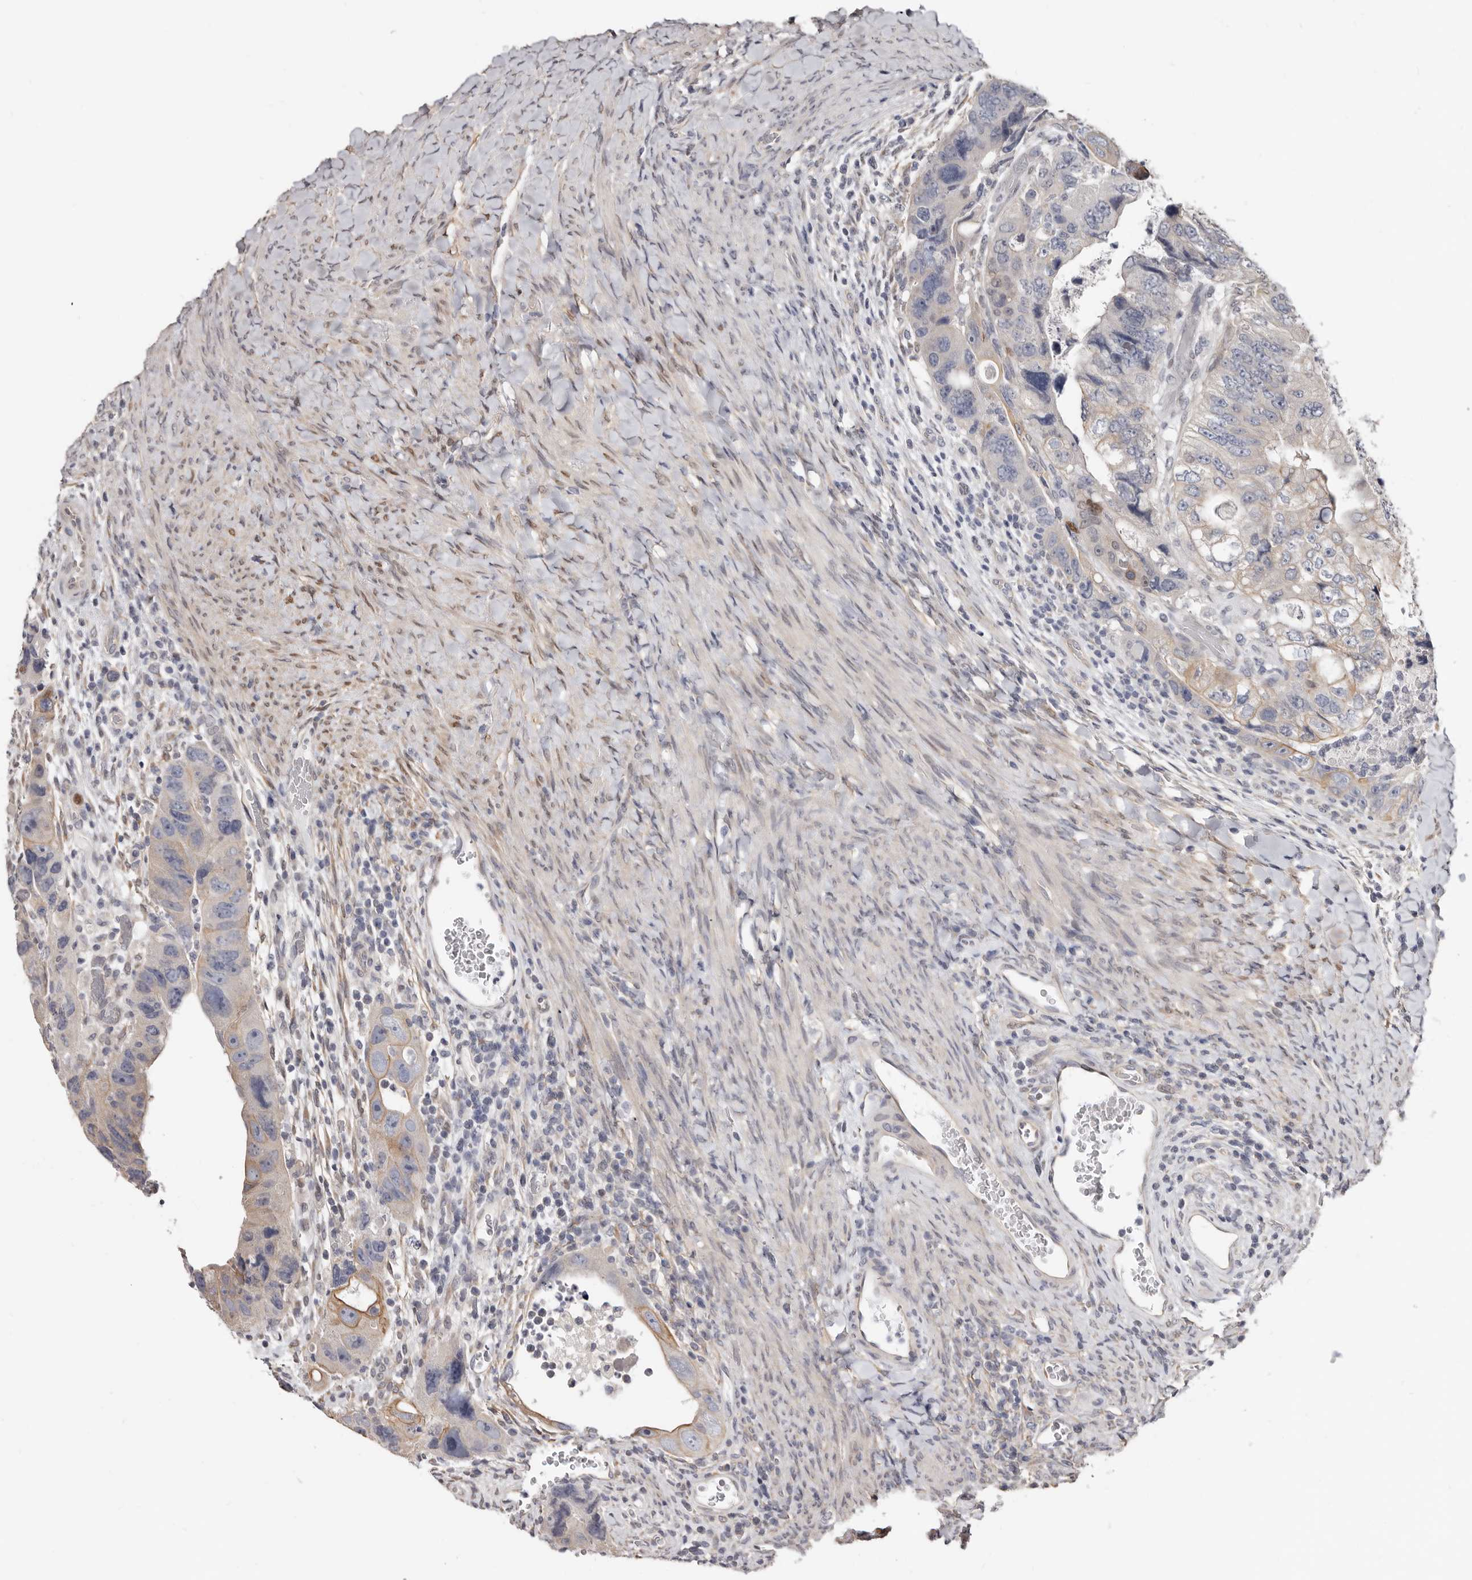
{"staining": {"intensity": "moderate", "quantity": "<25%", "location": "cytoplasmic/membranous"}, "tissue": "colorectal cancer", "cell_type": "Tumor cells", "image_type": "cancer", "snomed": [{"axis": "morphology", "description": "Adenocarcinoma, NOS"}, {"axis": "topography", "description": "Rectum"}], "caption": "This photomicrograph demonstrates immunohistochemistry staining of human colorectal cancer (adenocarcinoma), with low moderate cytoplasmic/membranous staining in approximately <25% of tumor cells.", "gene": "KHDRBS2", "patient": {"sex": "male", "age": 59}}